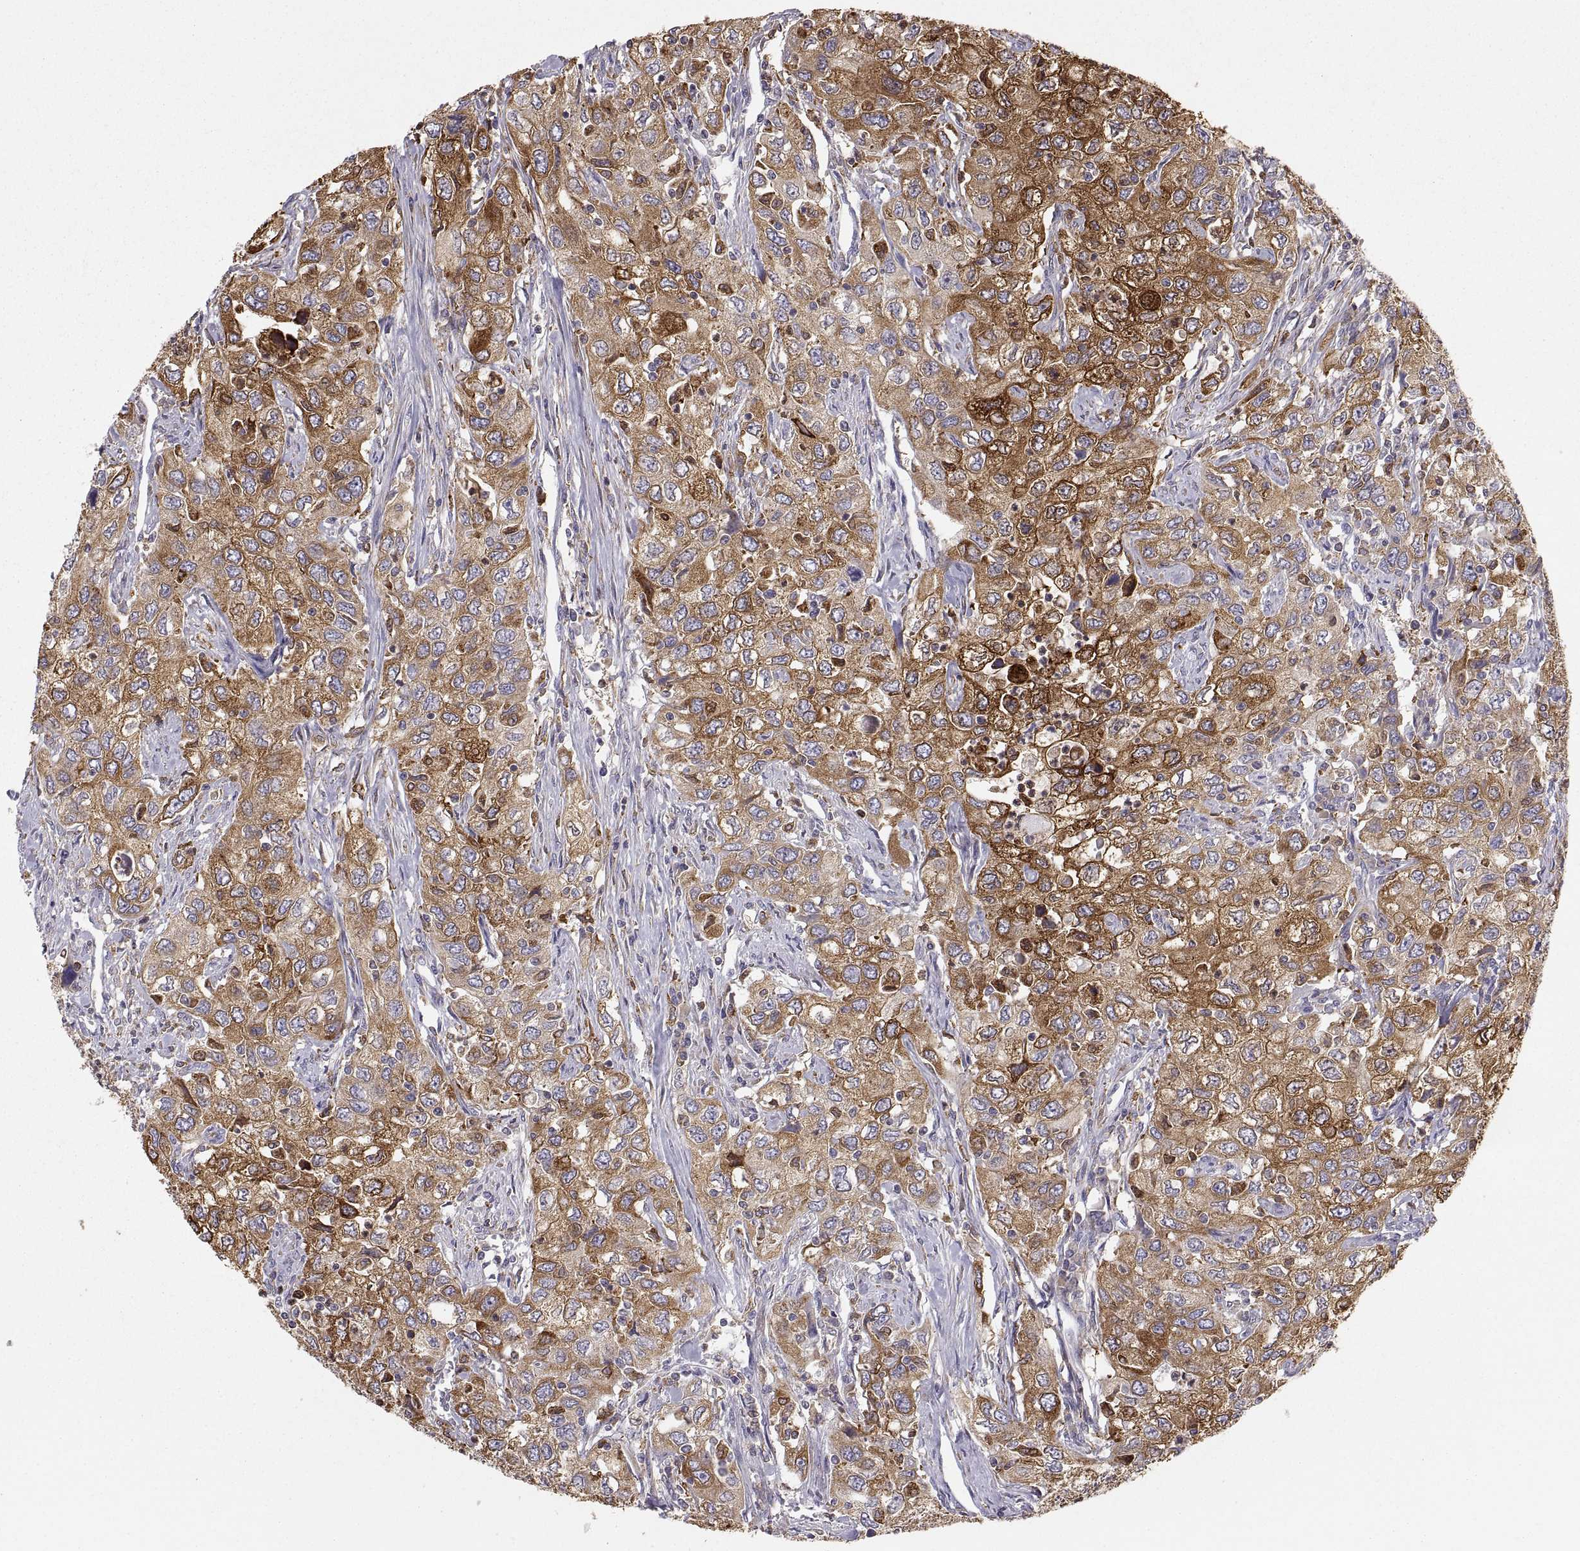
{"staining": {"intensity": "strong", "quantity": ">75%", "location": "cytoplasmic/membranous"}, "tissue": "urothelial cancer", "cell_type": "Tumor cells", "image_type": "cancer", "snomed": [{"axis": "morphology", "description": "Urothelial carcinoma, High grade"}, {"axis": "topography", "description": "Urinary bladder"}], "caption": "The immunohistochemical stain shows strong cytoplasmic/membranous staining in tumor cells of urothelial carcinoma (high-grade) tissue.", "gene": "ERO1A", "patient": {"sex": "male", "age": 76}}